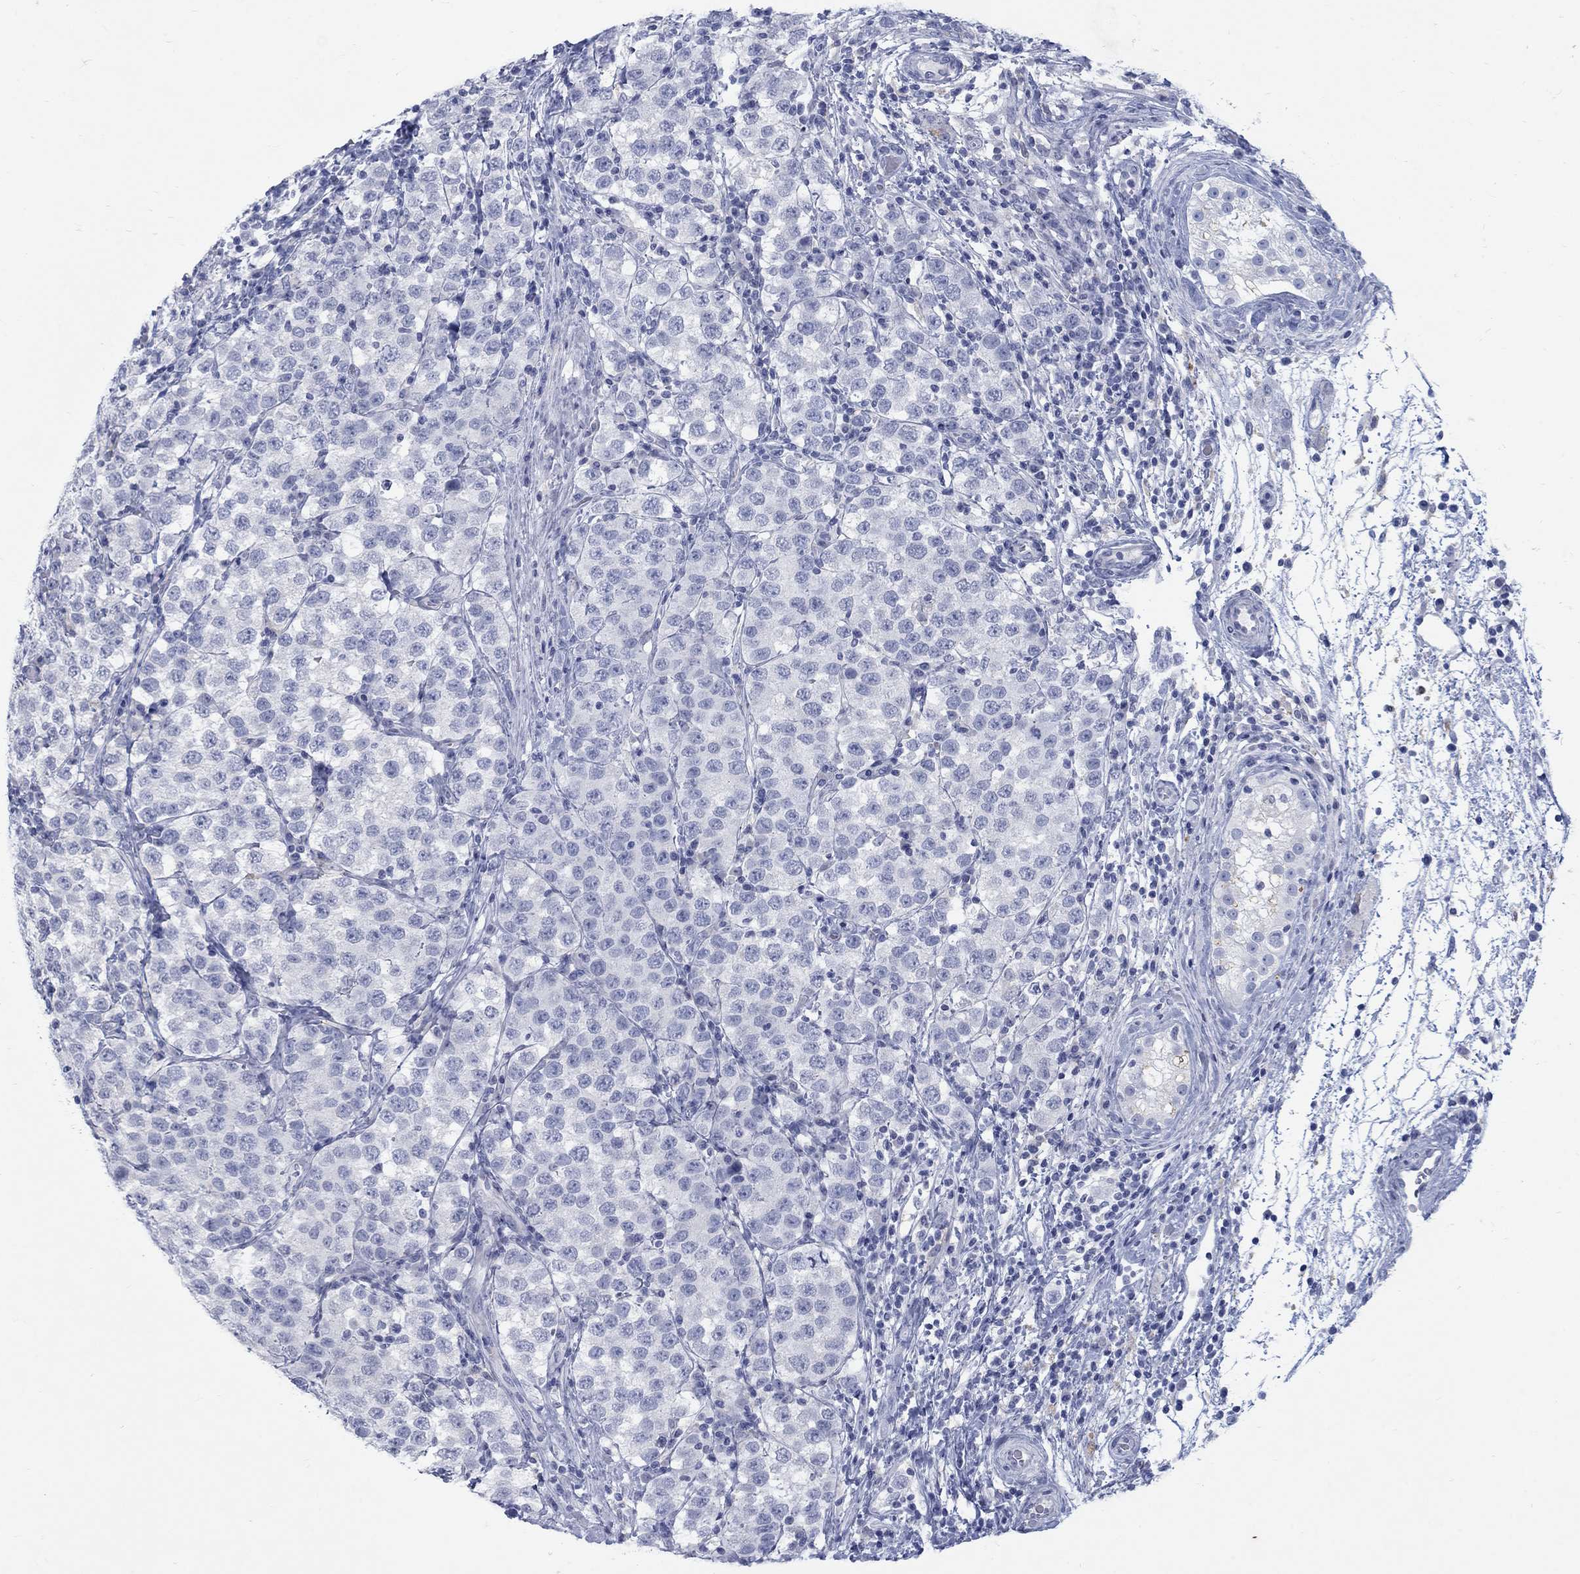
{"staining": {"intensity": "negative", "quantity": "none", "location": "none"}, "tissue": "testis cancer", "cell_type": "Tumor cells", "image_type": "cancer", "snomed": [{"axis": "morphology", "description": "Seminoma, NOS"}, {"axis": "topography", "description": "Testis"}], "caption": "Tumor cells show no significant protein staining in testis cancer (seminoma). (DAB immunohistochemistry visualized using brightfield microscopy, high magnification).", "gene": "RFTN2", "patient": {"sex": "male", "age": 34}}